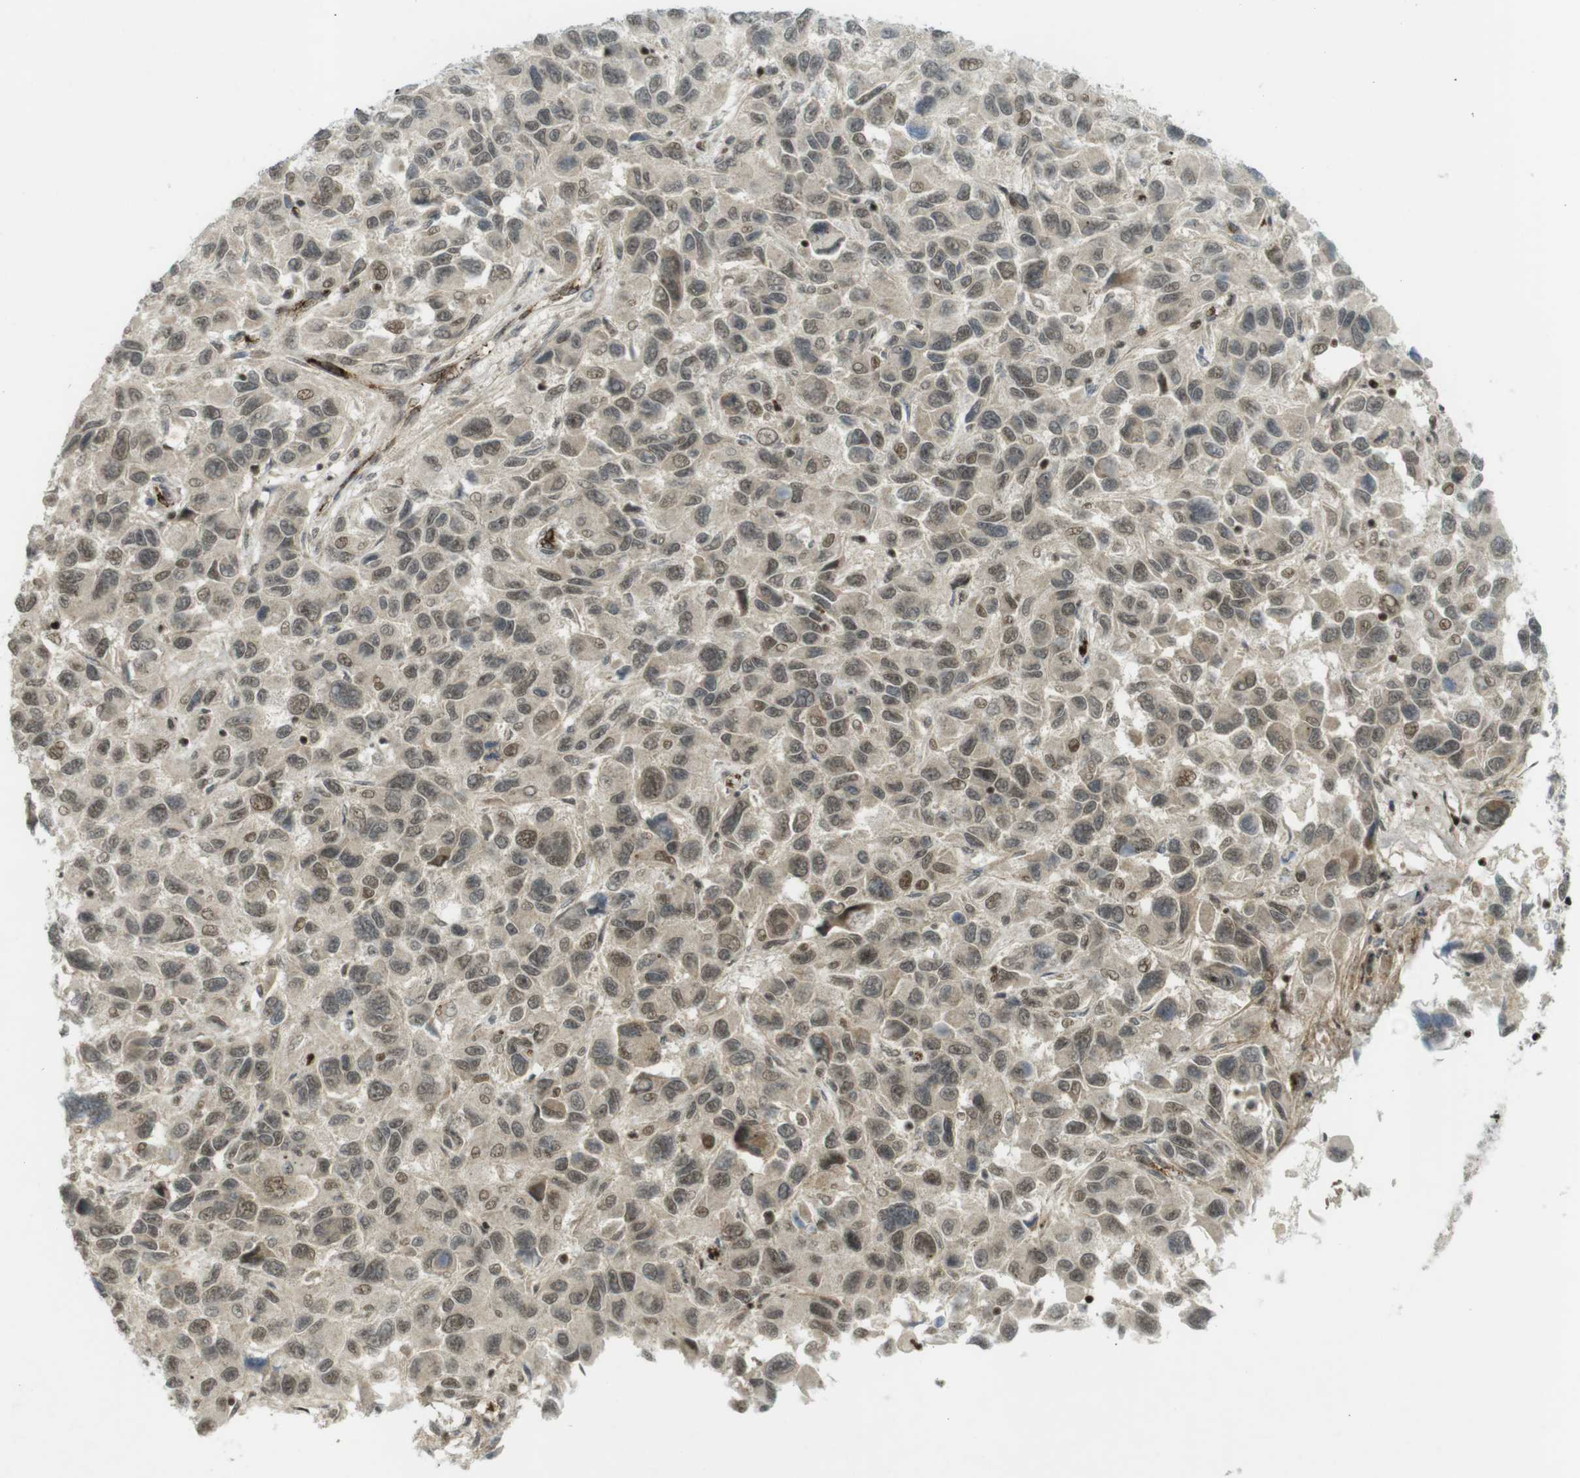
{"staining": {"intensity": "moderate", "quantity": ">75%", "location": "cytoplasmic/membranous,nuclear"}, "tissue": "melanoma", "cell_type": "Tumor cells", "image_type": "cancer", "snomed": [{"axis": "morphology", "description": "Malignant melanoma, NOS"}, {"axis": "topography", "description": "Skin"}], "caption": "Melanoma stained with a brown dye demonstrates moderate cytoplasmic/membranous and nuclear positive staining in about >75% of tumor cells.", "gene": "PPP1R13B", "patient": {"sex": "male", "age": 53}}